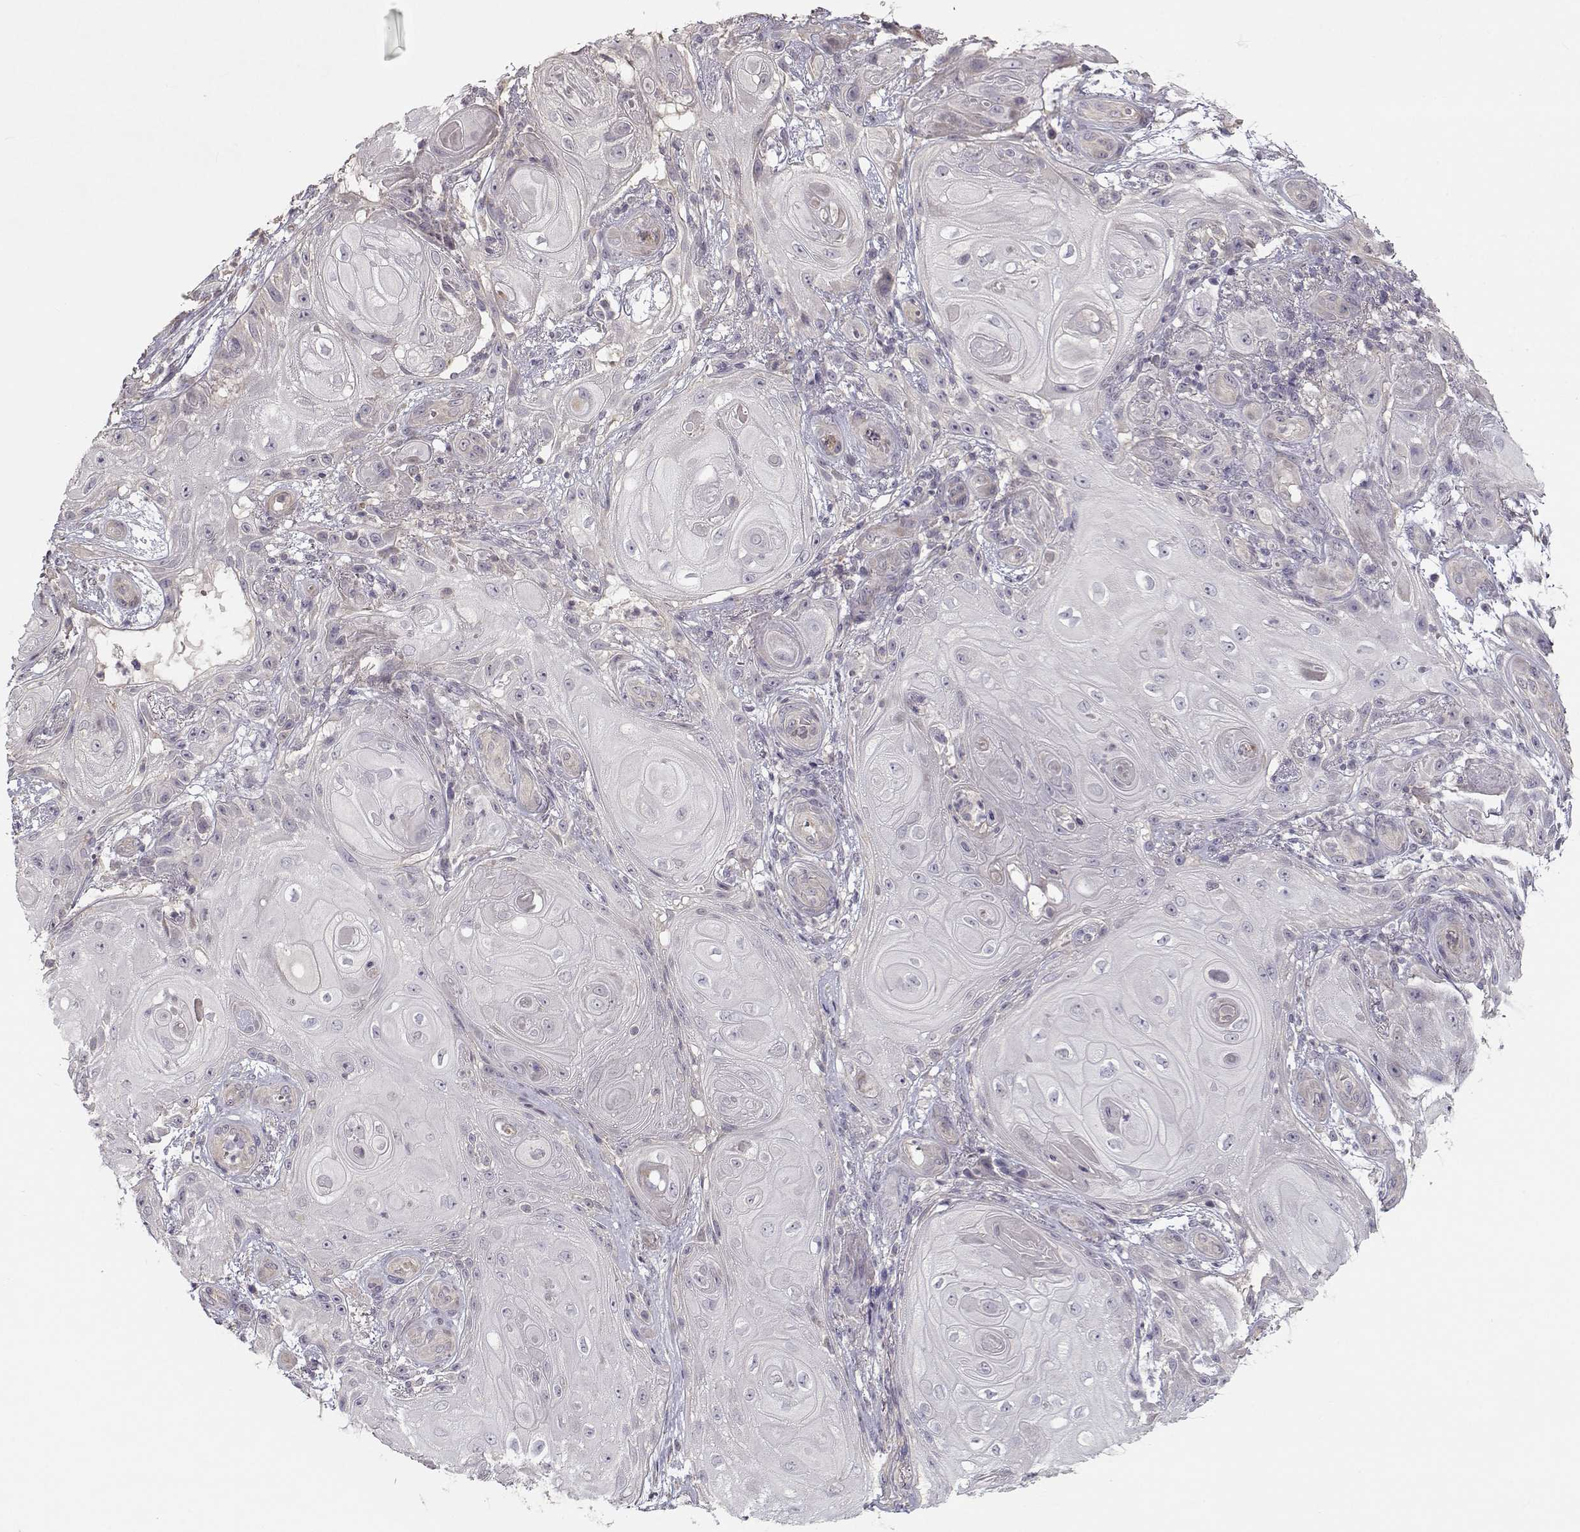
{"staining": {"intensity": "negative", "quantity": "none", "location": "none"}, "tissue": "skin cancer", "cell_type": "Tumor cells", "image_type": "cancer", "snomed": [{"axis": "morphology", "description": "Squamous cell carcinoma, NOS"}, {"axis": "topography", "description": "Skin"}], "caption": "Histopathology image shows no protein positivity in tumor cells of skin cancer tissue.", "gene": "ENTPD8", "patient": {"sex": "male", "age": 62}}